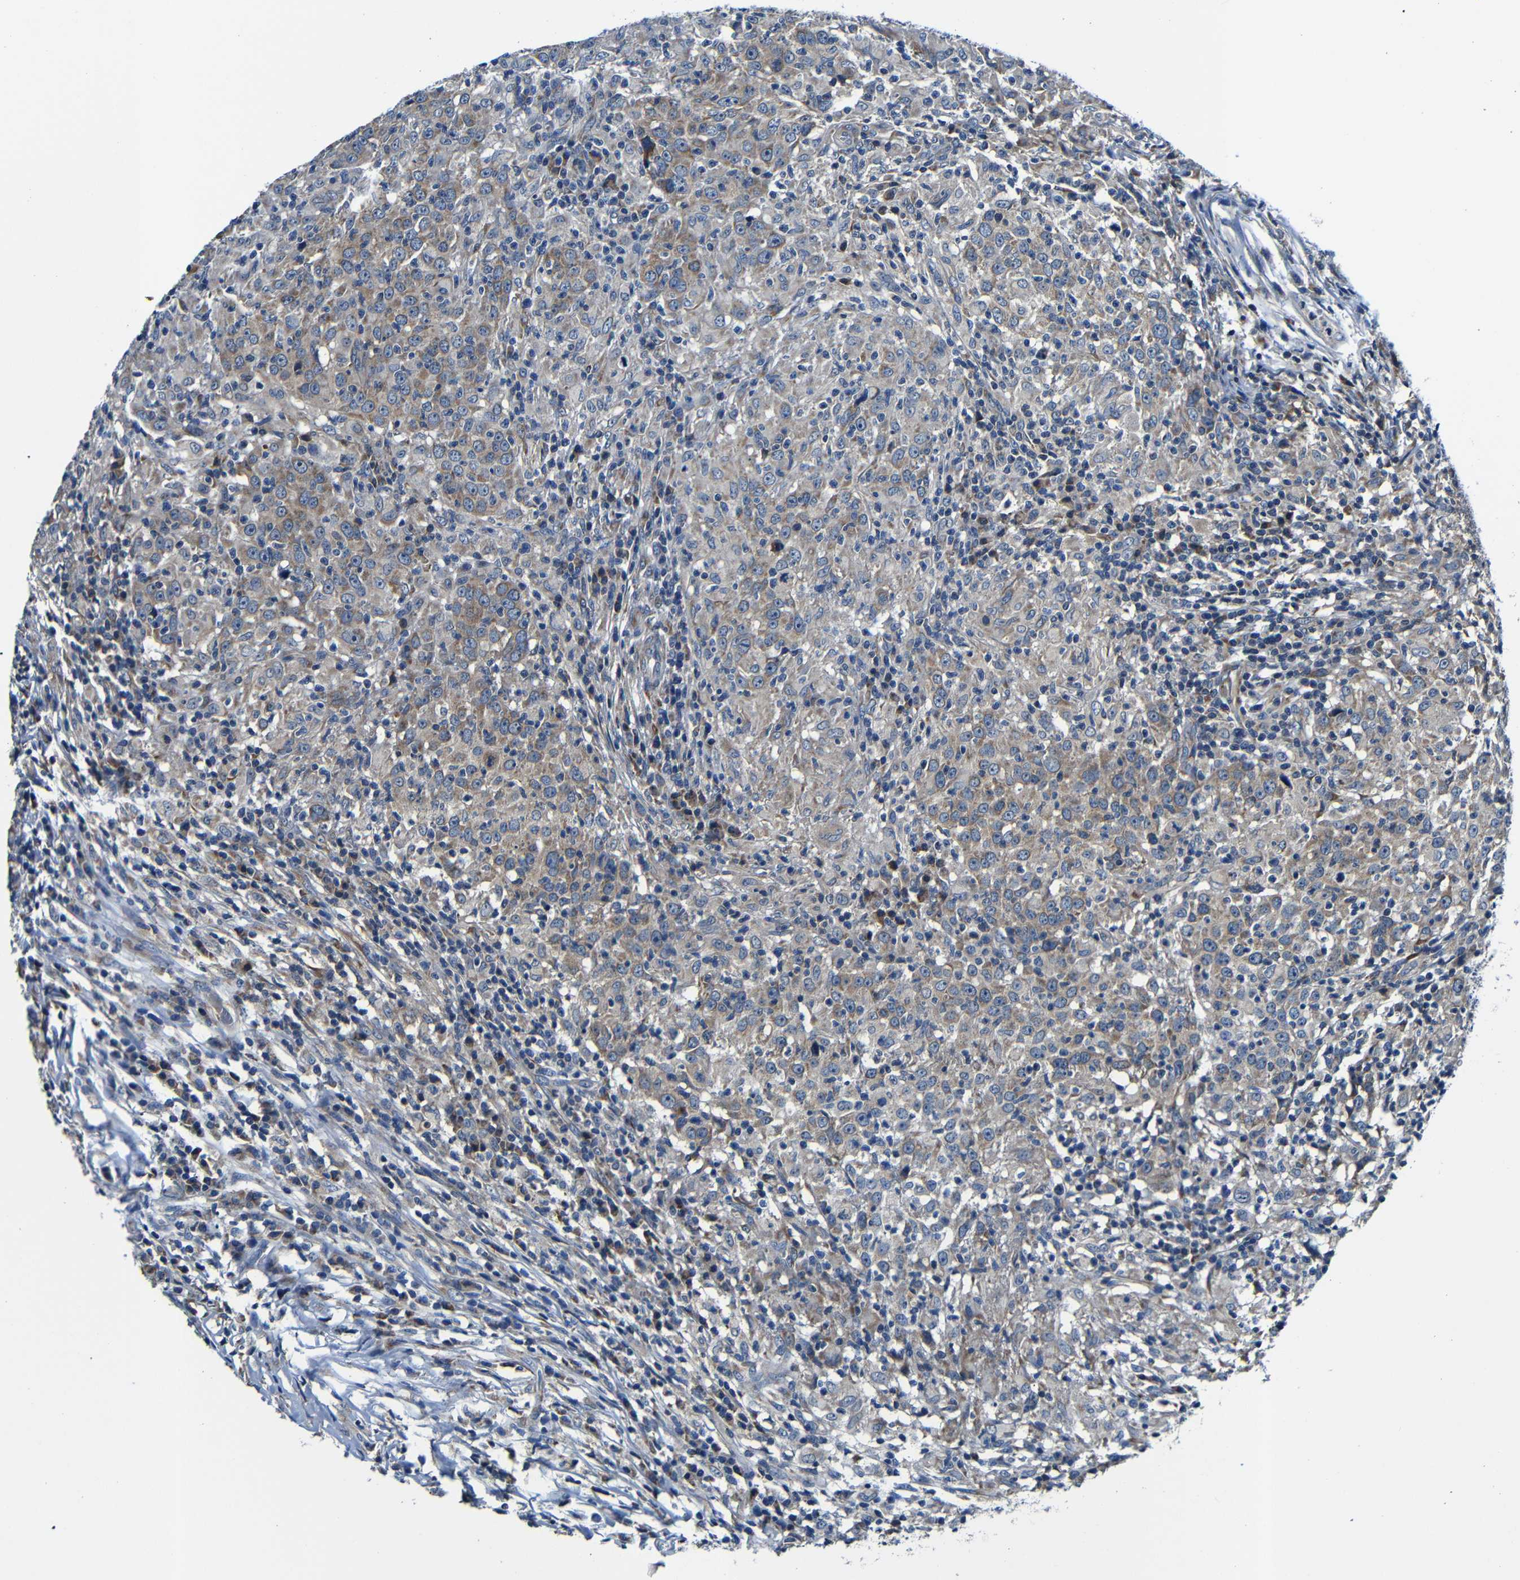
{"staining": {"intensity": "weak", "quantity": ">75%", "location": "cytoplasmic/membranous"}, "tissue": "head and neck cancer", "cell_type": "Tumor cells", "image_type": "cancer", "snomed": [{"axis": "morphology", "description": "Adenocarcinoma, NOS"}, {"axis": "topography", "description": "Salivary gland"}, {"axis": "topography", "description": "Head-Neck"}], "caption": "Immunohistochemical staining of human head and neck cancer demonstrates low levels of weak cytoplasmic/membranous expression in approximately >75% of tumor cells. The protein is stained brown, and the nuclei are stained in blue (DAB IHC with brightfield microscopy, high magnification).", "gene": "FKBP14", "patient": {"sex": "female", "age": 65}}